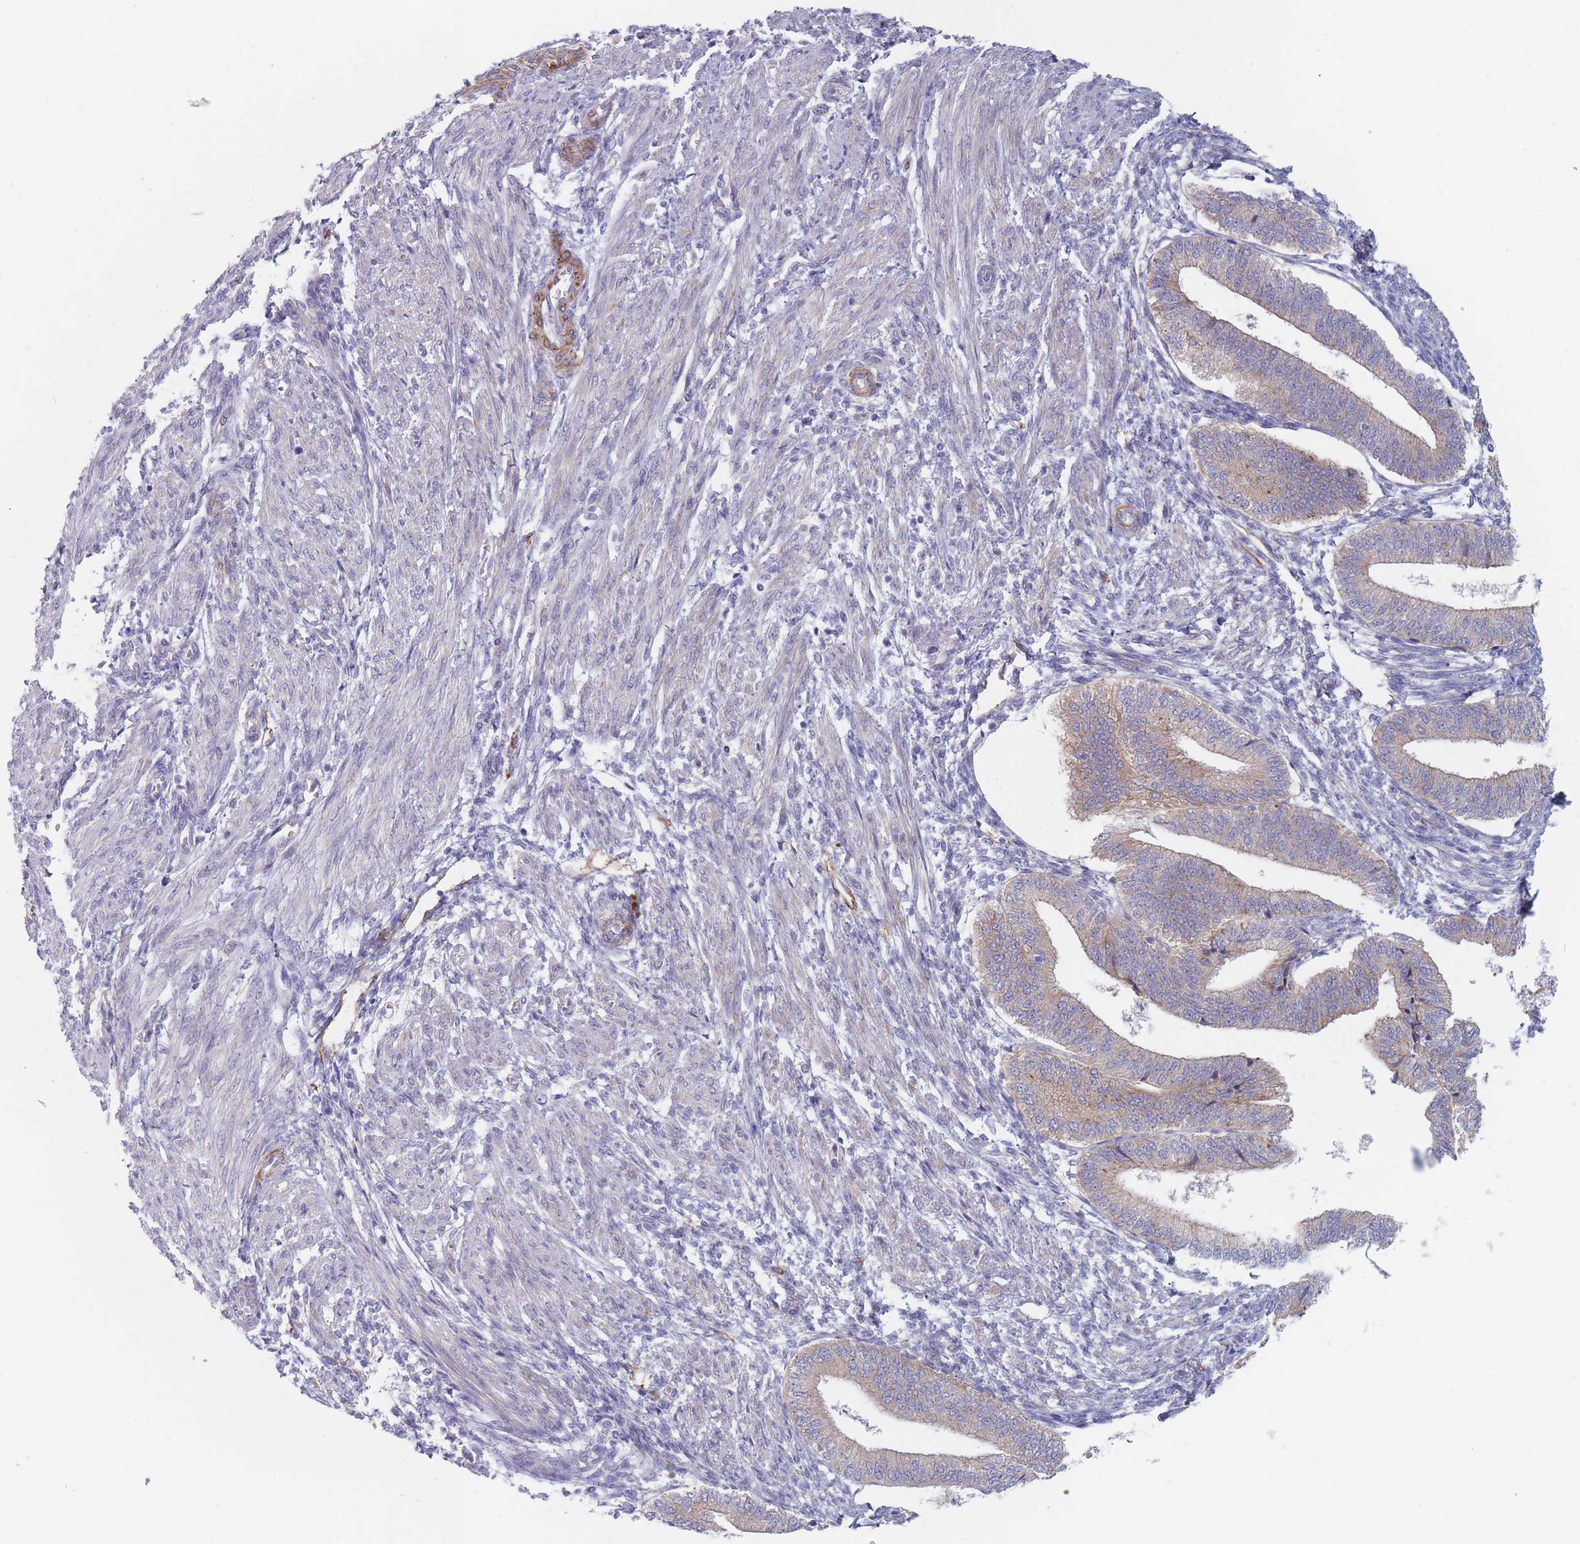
{"staining": {"intensity": "negative", "quantity": "none", "location": "none"}, "tissue": "endometrium", "cell_type": "Cells in endometrial stroma", "image_type": "normal", "snomed": [{"axis": "morphology", "description": "Normal tissue, NOS"}, {"axis": "topography", "description": "Endometrium"}], "caption": "This micrograph is of normal endometrium stained with immunohistochemistry (IHC) to label a protein in brown with the nuclei are counter-stained blue. There is no positivity in cells in endometrial stroma.", "gene": "ERBIN", "patient": {"sex": "female", "age": 34}}